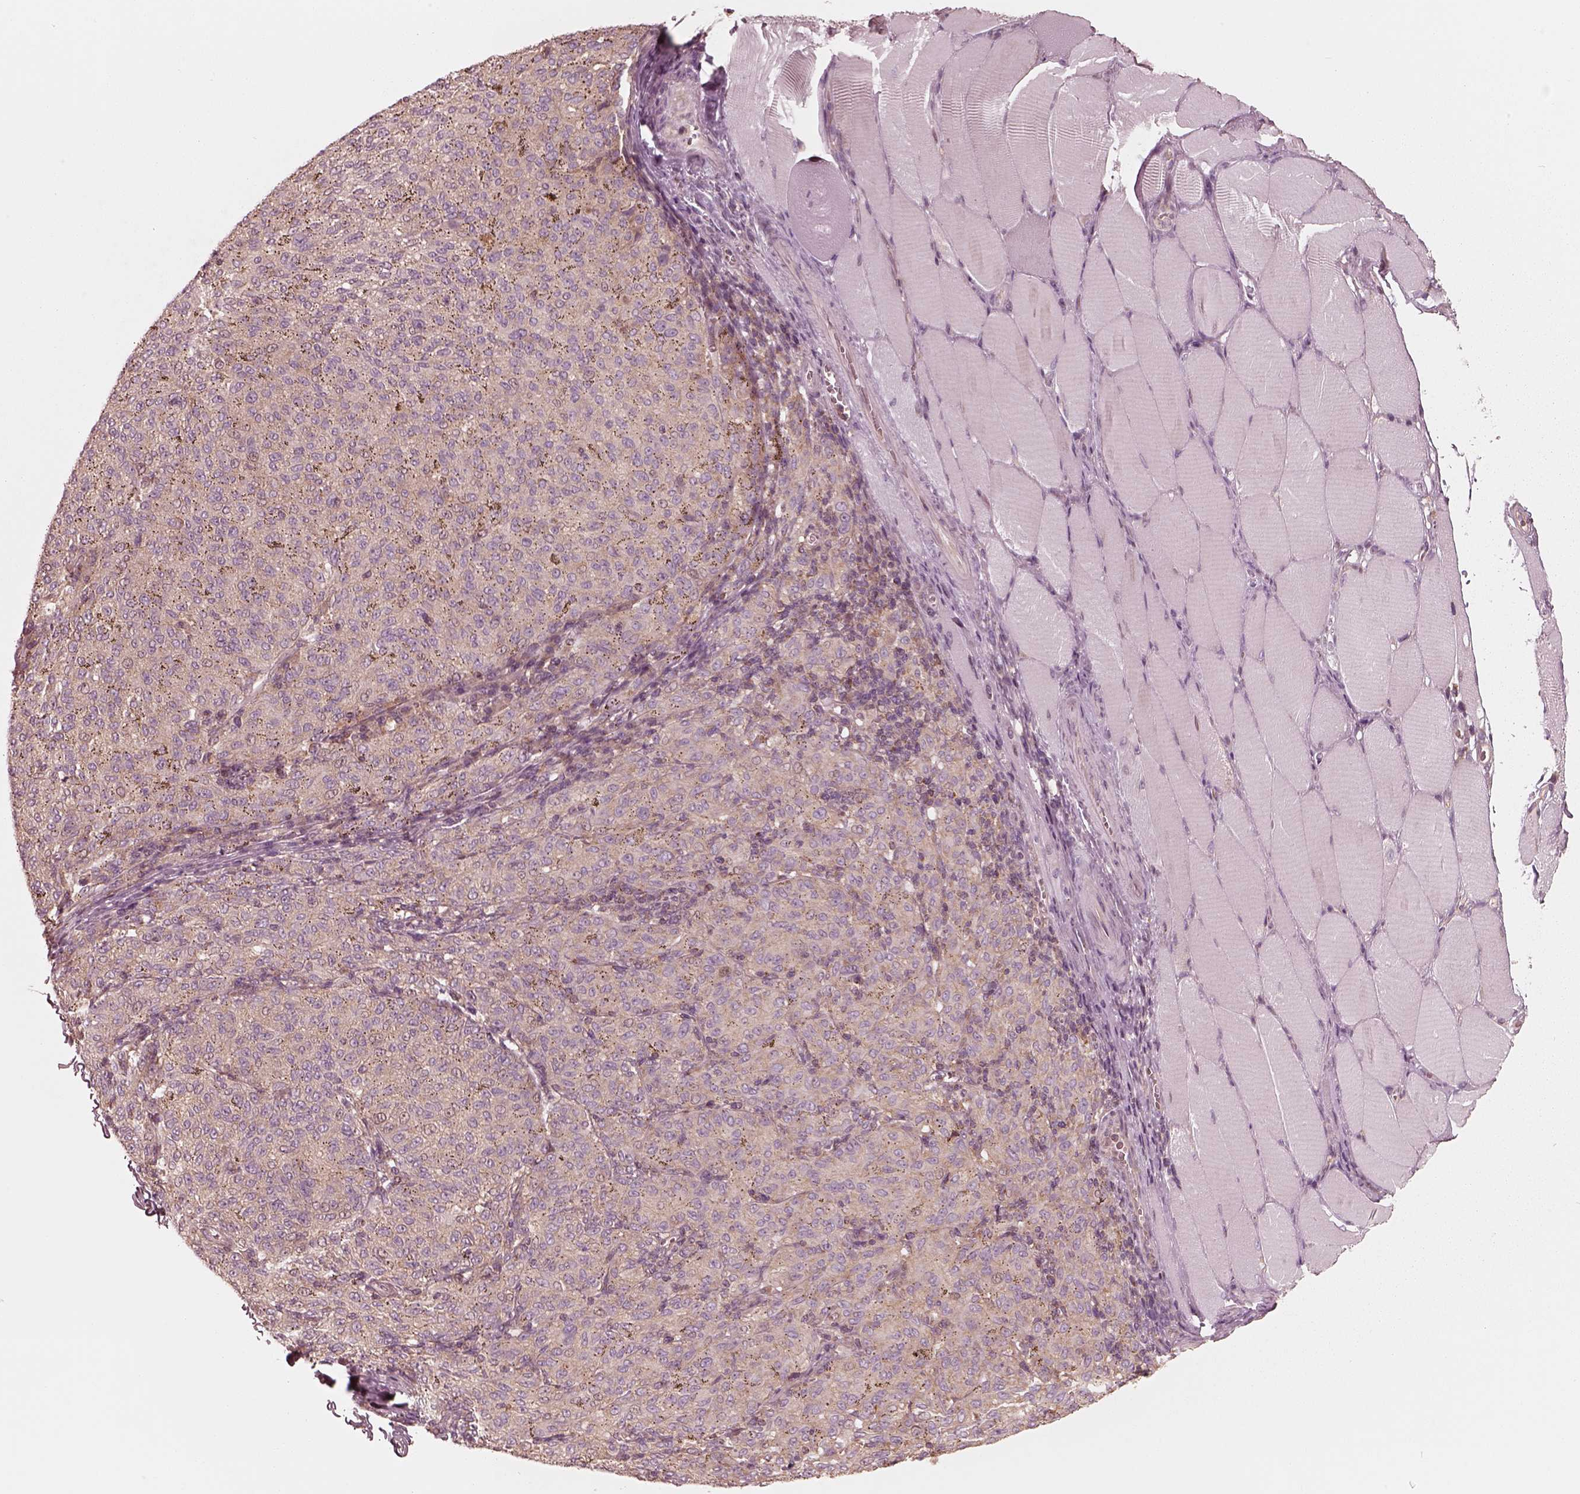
{"staining": {"intensity": "weak", "quantity": "<25%", "location": "cytoplasmic/membranous"}, "tissue": "melanoma", "cell_type": "Tumor cells", "image_type": "cancer", "snomed": [{"axis": "morphology", "description": "Malignant melanoma, NOS"}, {"axis": "topography", "description": "Skin"}], "caption": "The immunohistochemistry histopathology image has no significant expression in tumor cells of melanoma tissue.", "gene": "CNOT2", "patient": {"sex": "female", "age": 72}}